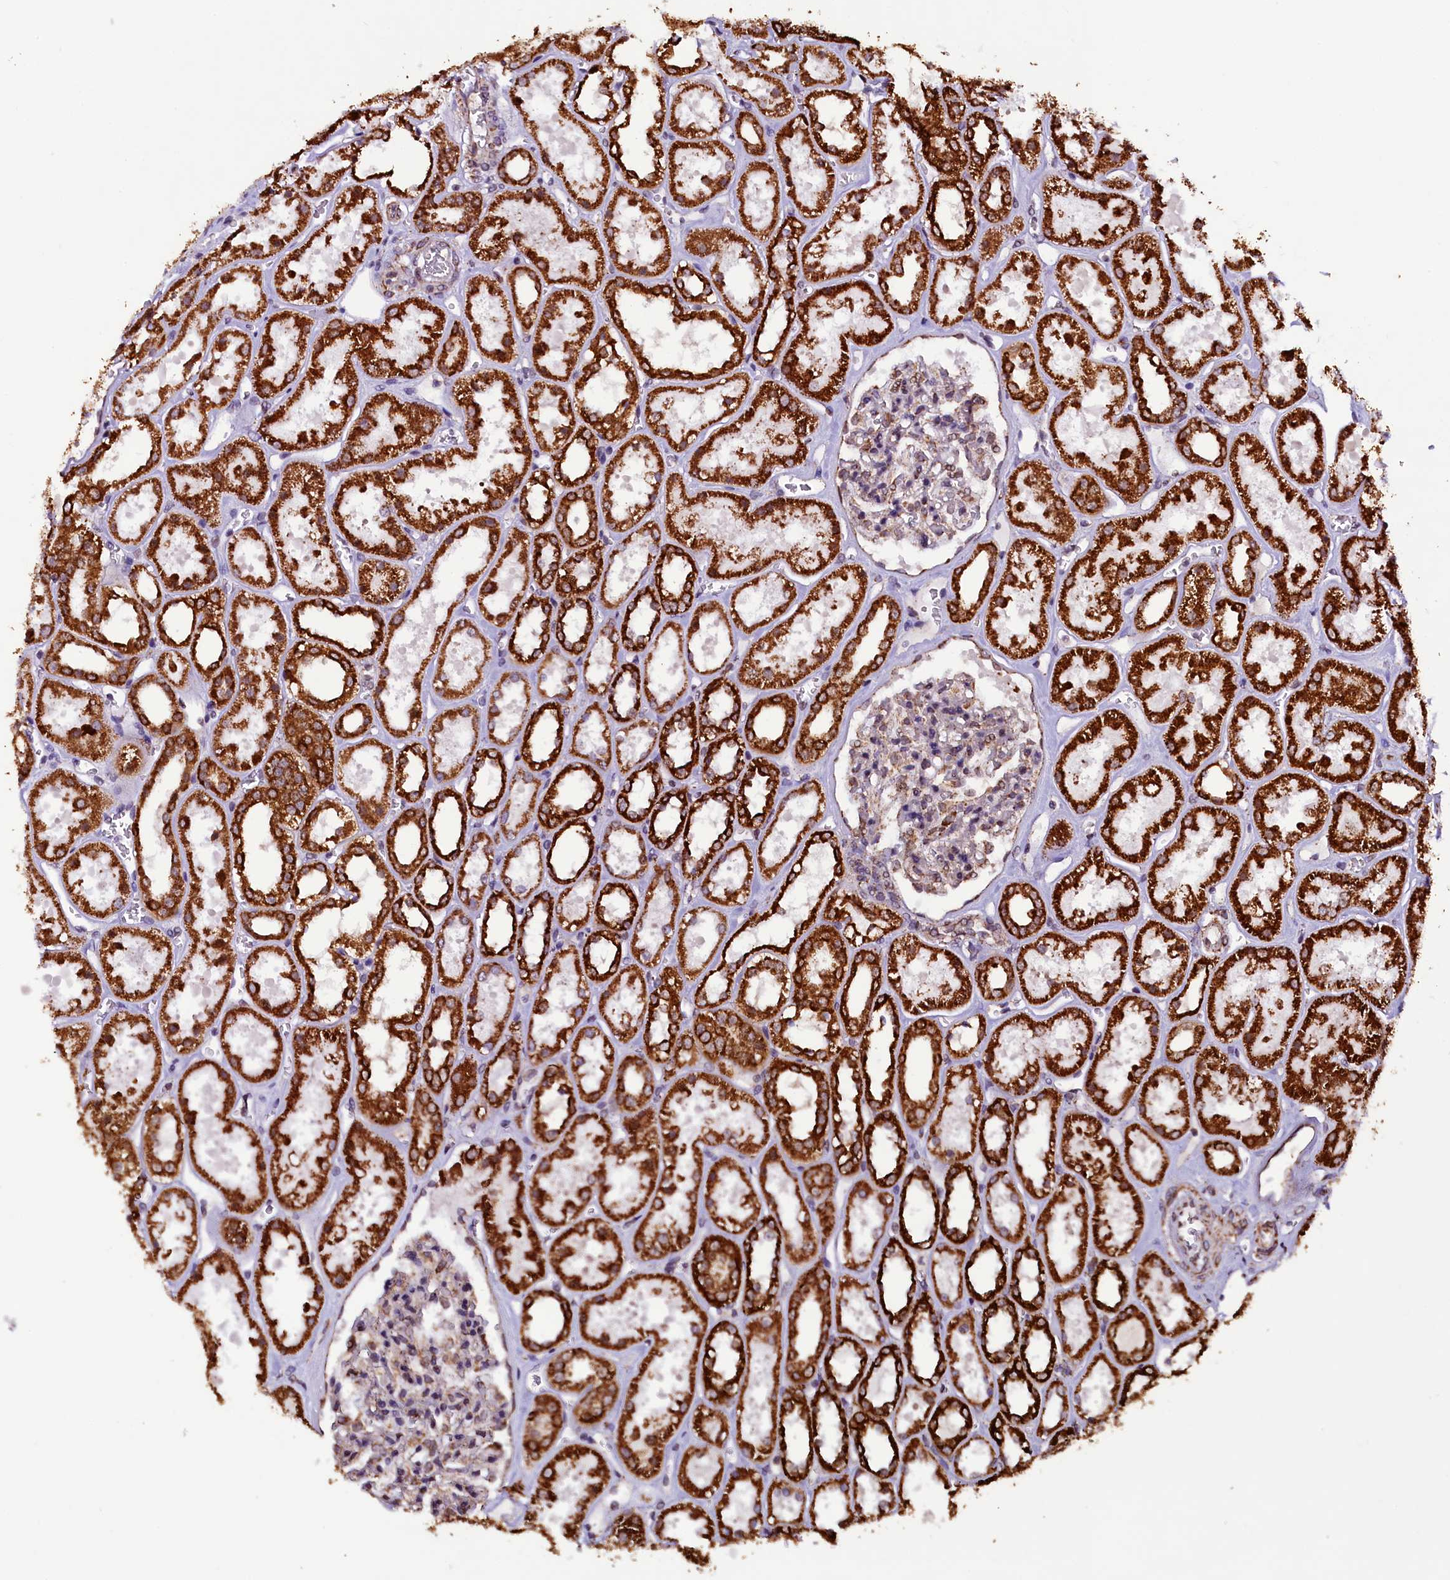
{"staining": {"intensity": "moderate", "quantity": "<25%", "location": "cytoplasmic/membranous"}, "tissue": "kidney", "cell_type": "Cells in glomeruli", "image_type": "normal", "snomed": [{"axis": "morphology", "description": "Normal tissue, NOS"}, {"axis": "topography", "description": "Kidney"}], "caption": "Kidney stained with a brown dye demonstrates moderate cytoplasmic/membranous positive positivity in about <25% of cells in glomeruli.", "gene": "KLC2", "patient": {"sex": "female", "age": 41}}